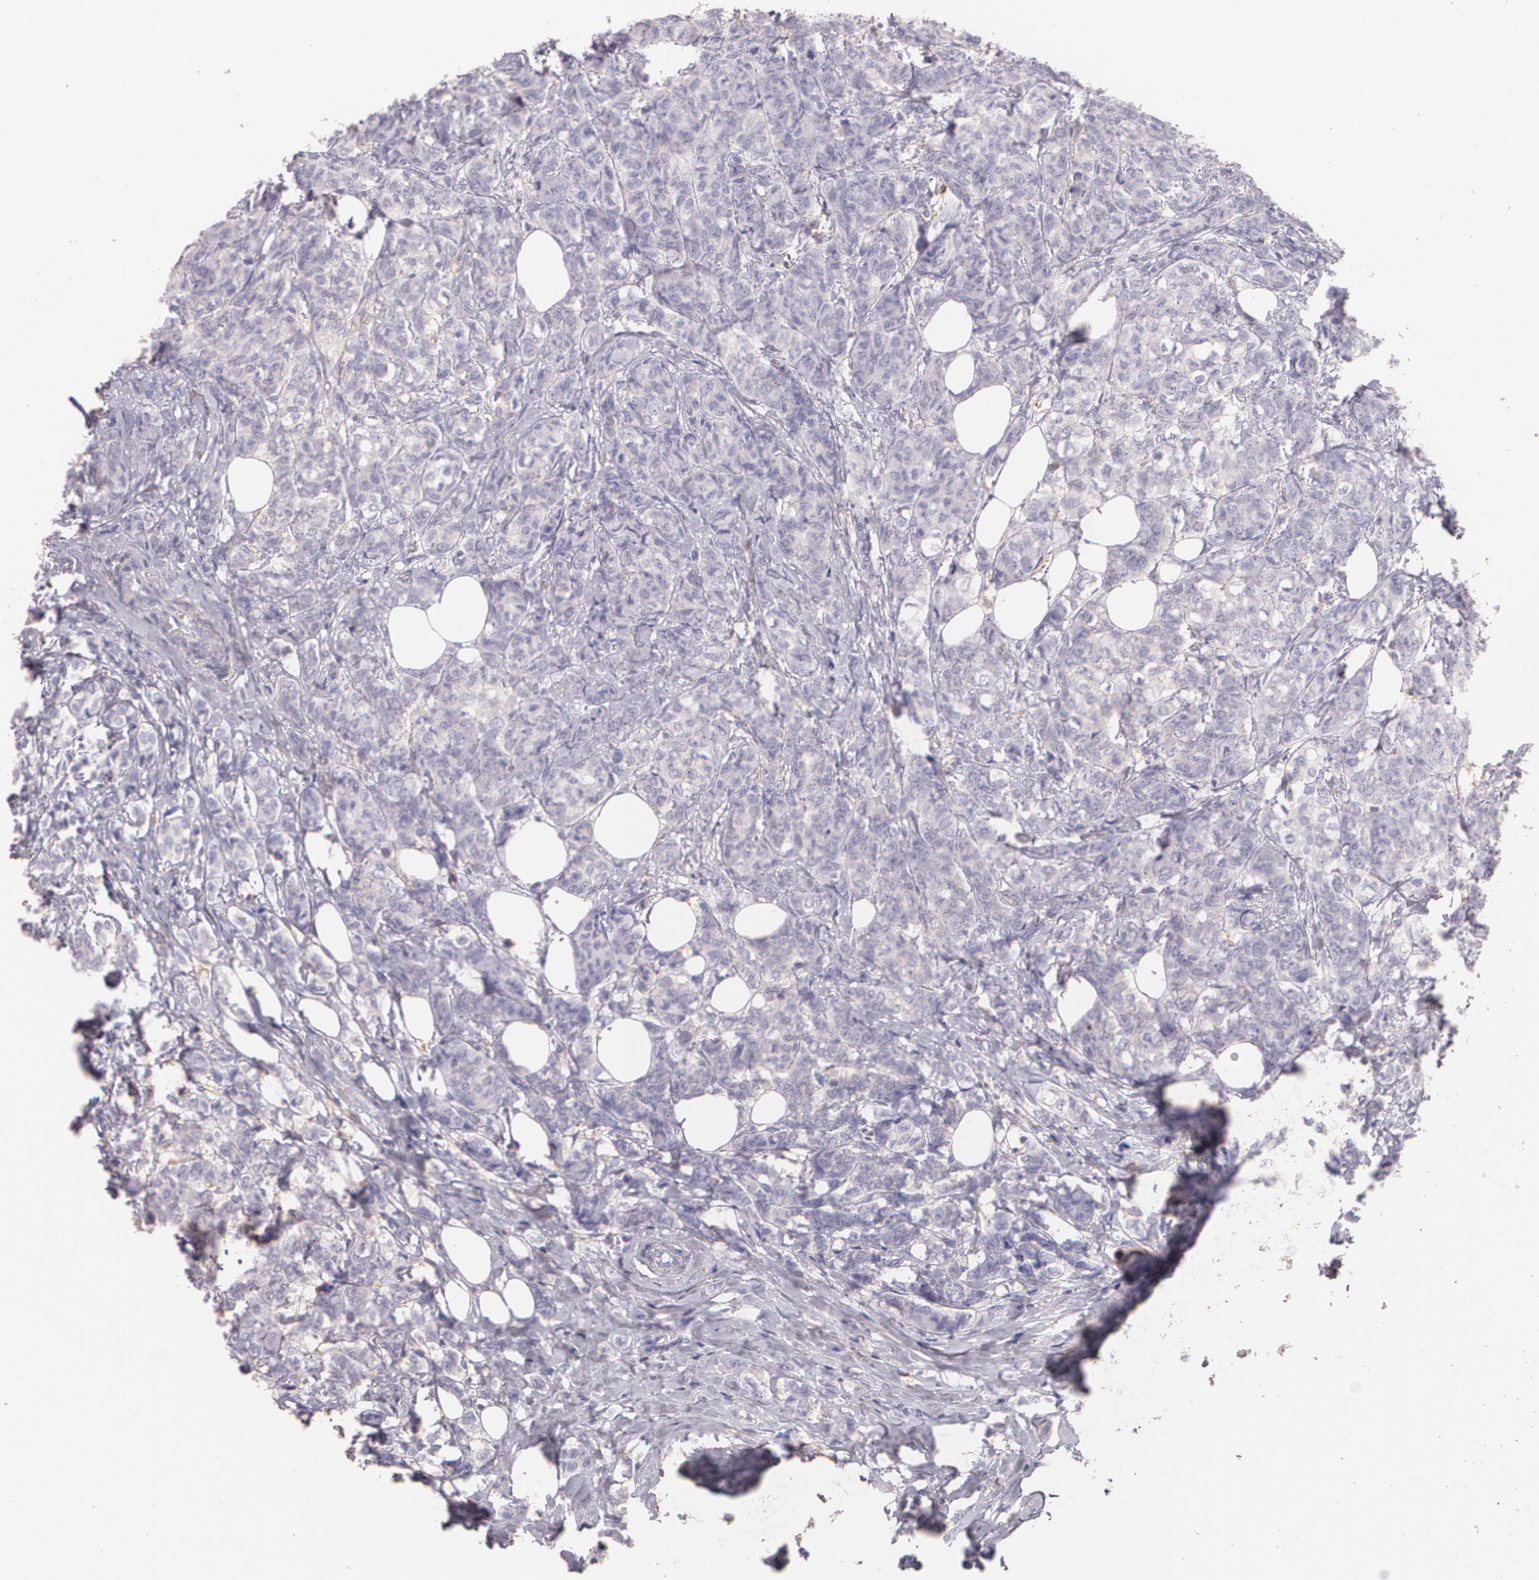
{"staining": {"intensity": "negative", "quantity": "none", "location": "none"}, "tissue": "breast cancer", "cell_type": "Tumor cells", "image_type": "cancer", "snomed": [{"axis": "morphology", "description": "Lobular carcinoma"}, {"axis": "topography", "description": "Breast"}], "caption": "Breast lobular carcinoma was stained to show a protein in brown. There is no significant staining in tumor cells. (DAB (3,3'-diaminobenzidine) IHC visualized using brightfield microscopy, high magnification).", "gene": "TGFBR1", "patient": {"sex": "female", "age": 60}}